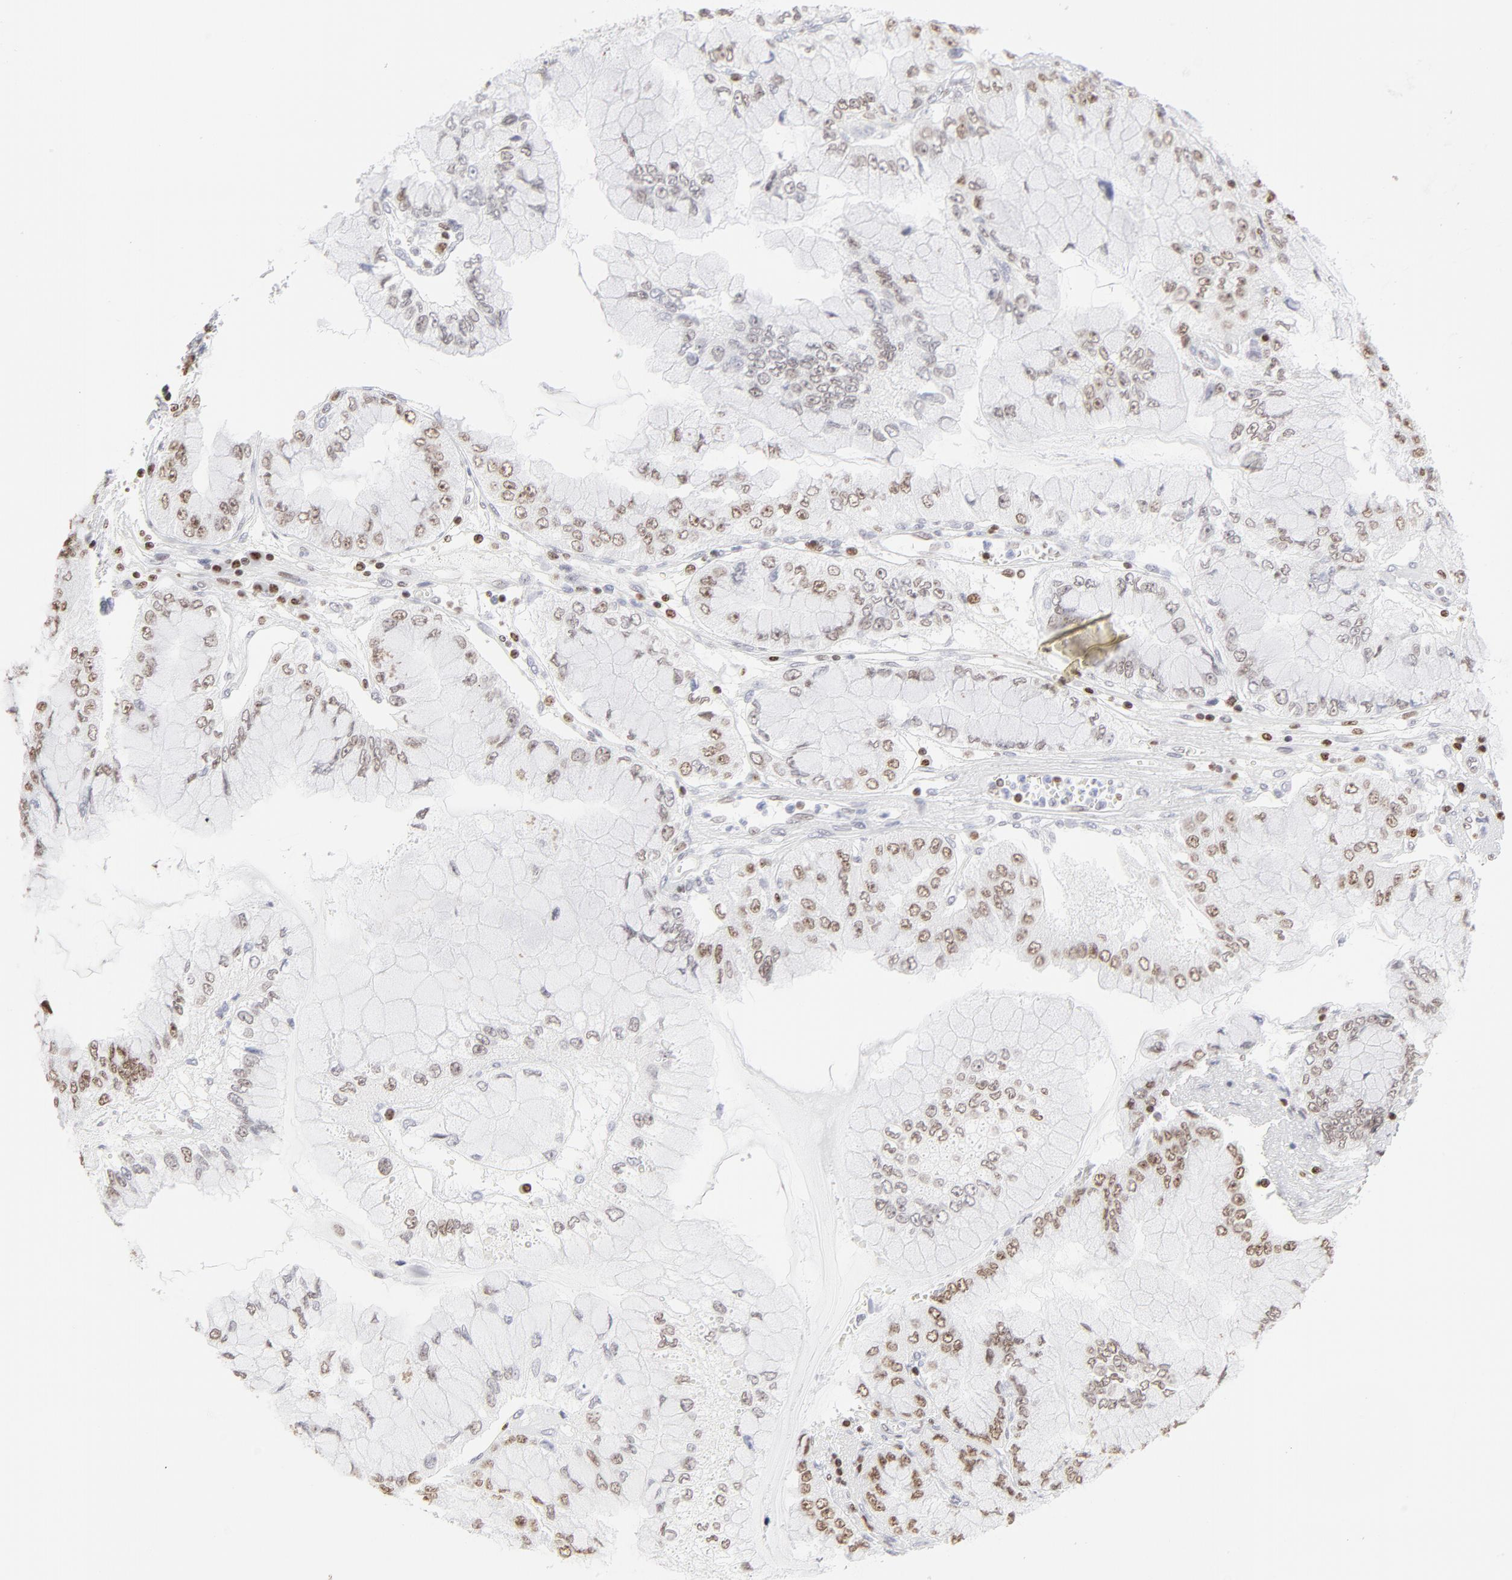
{"staining": {"intensity": "moderate", "quantity": ">75%", "location": "nuclear"}, "tissue": "liver cancer", "cell_type": "Tumor cells", "image_type": "cancer", "snomed": [{"axis": "morphology", "description": "Cholangiocarcinoma"}, {"axis": "topography", "description": "Liver"}], "caption": "Liver cancer (cholangiocarcinoma) stained with a brown dye demonstrates moderate nuclear positive expression in about >75% of tumor cells.", "gene": "PARP1", "patient": {"sex": "female", "age": 79}}